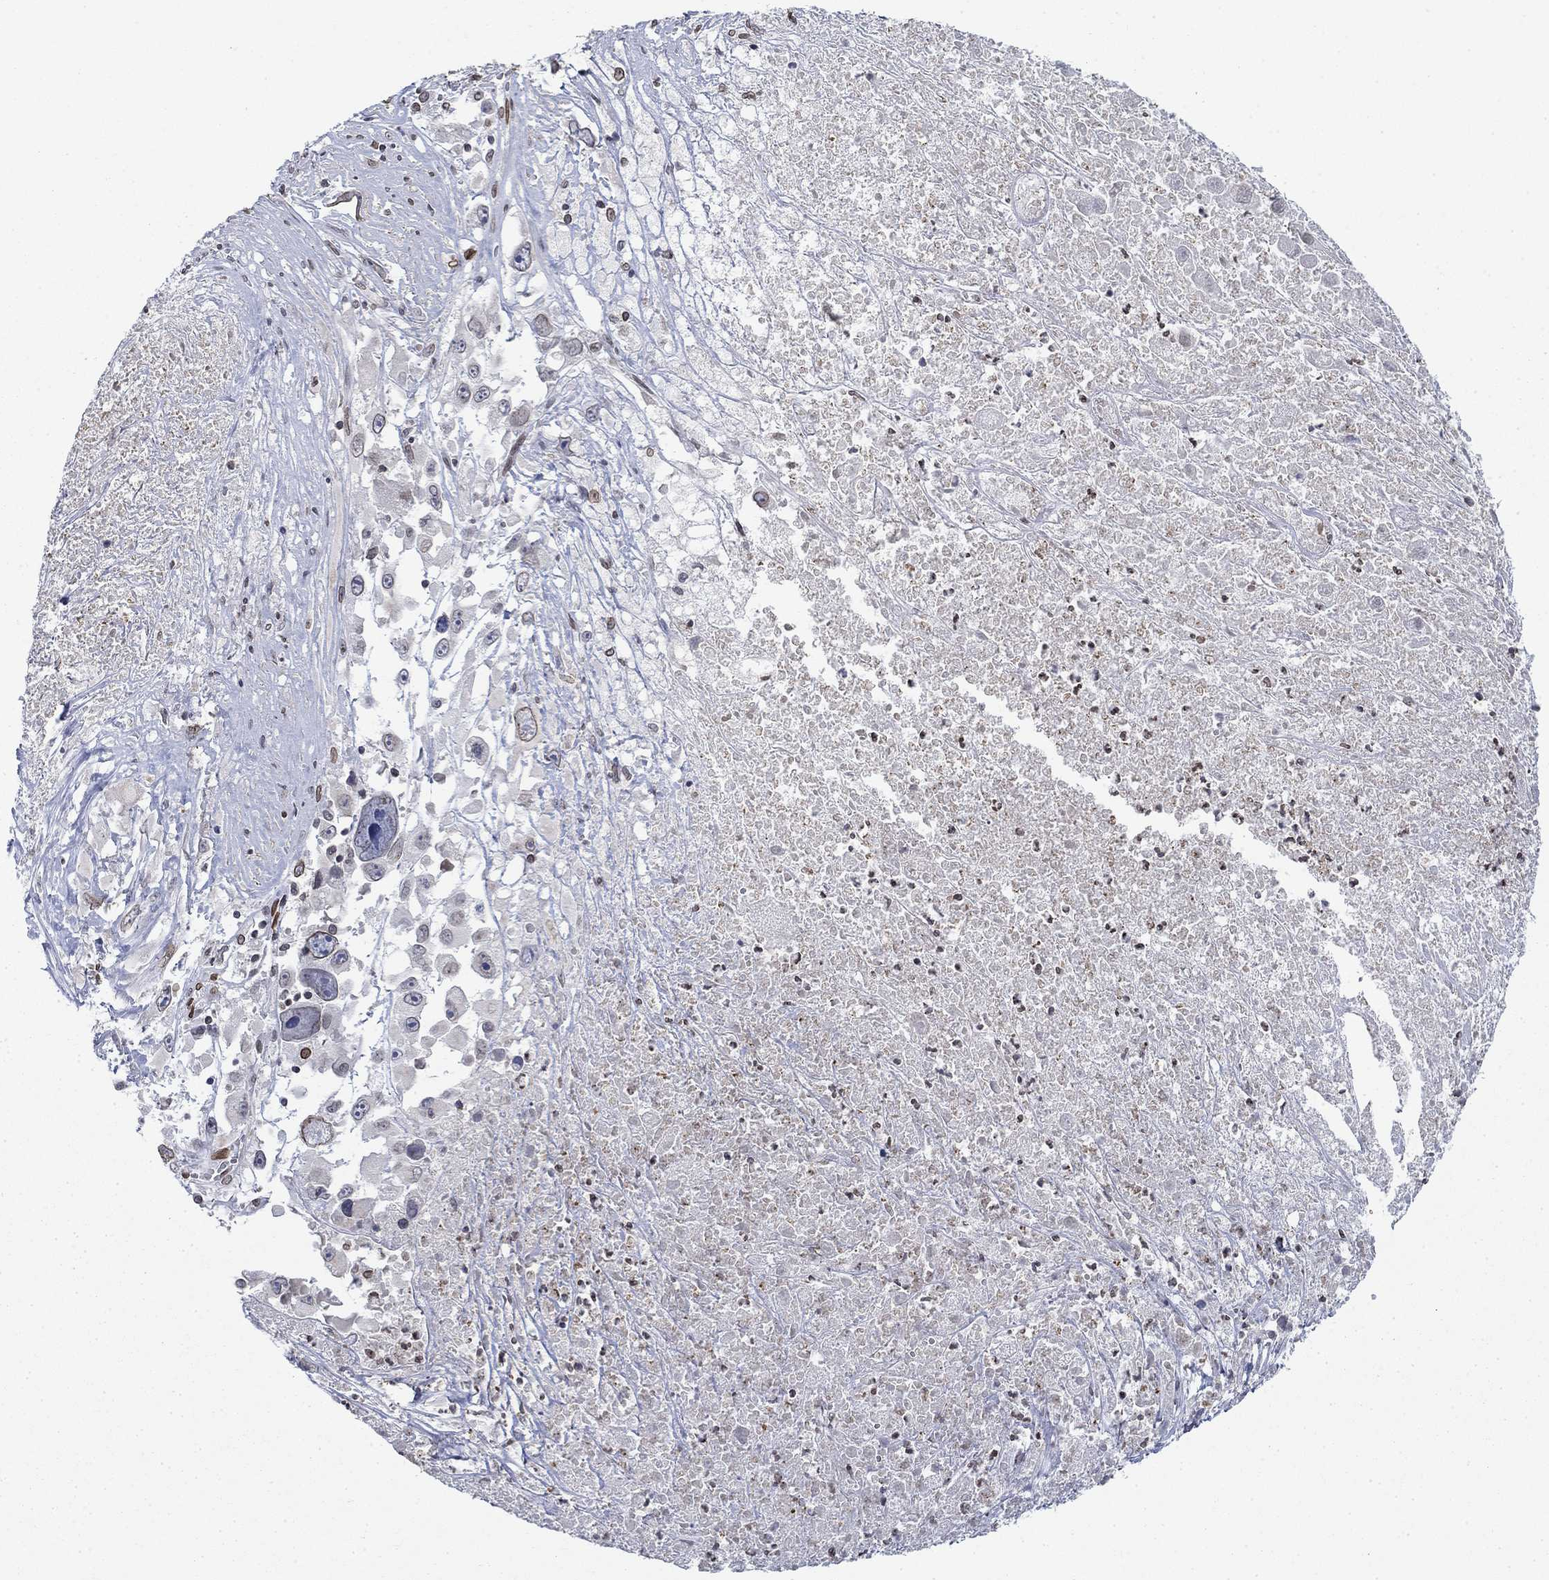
{"staining": {"intensity": "strong", "quantity": "<25%", "location": "cytoplasmic/membranous,nuclear"}, "tissue": "melanoma", "cell_type": "Tumor cells", "image_type": "cancer", "snomed": [{"axis": "morphology", "description": "Malignant melanoma, Metastatic site"}, {"axis": "topography", "description": "Lymph node"}], "caption": "The photomicrograph demonstrates staining of malignant melanoma (metastatic site), revealing strong cytoplasmic/membranous and nuclear protein expression (brown color) within tumor cells.", "gene": "TOR1AIP1", "patient": {"sex": "male", "age": 50}}